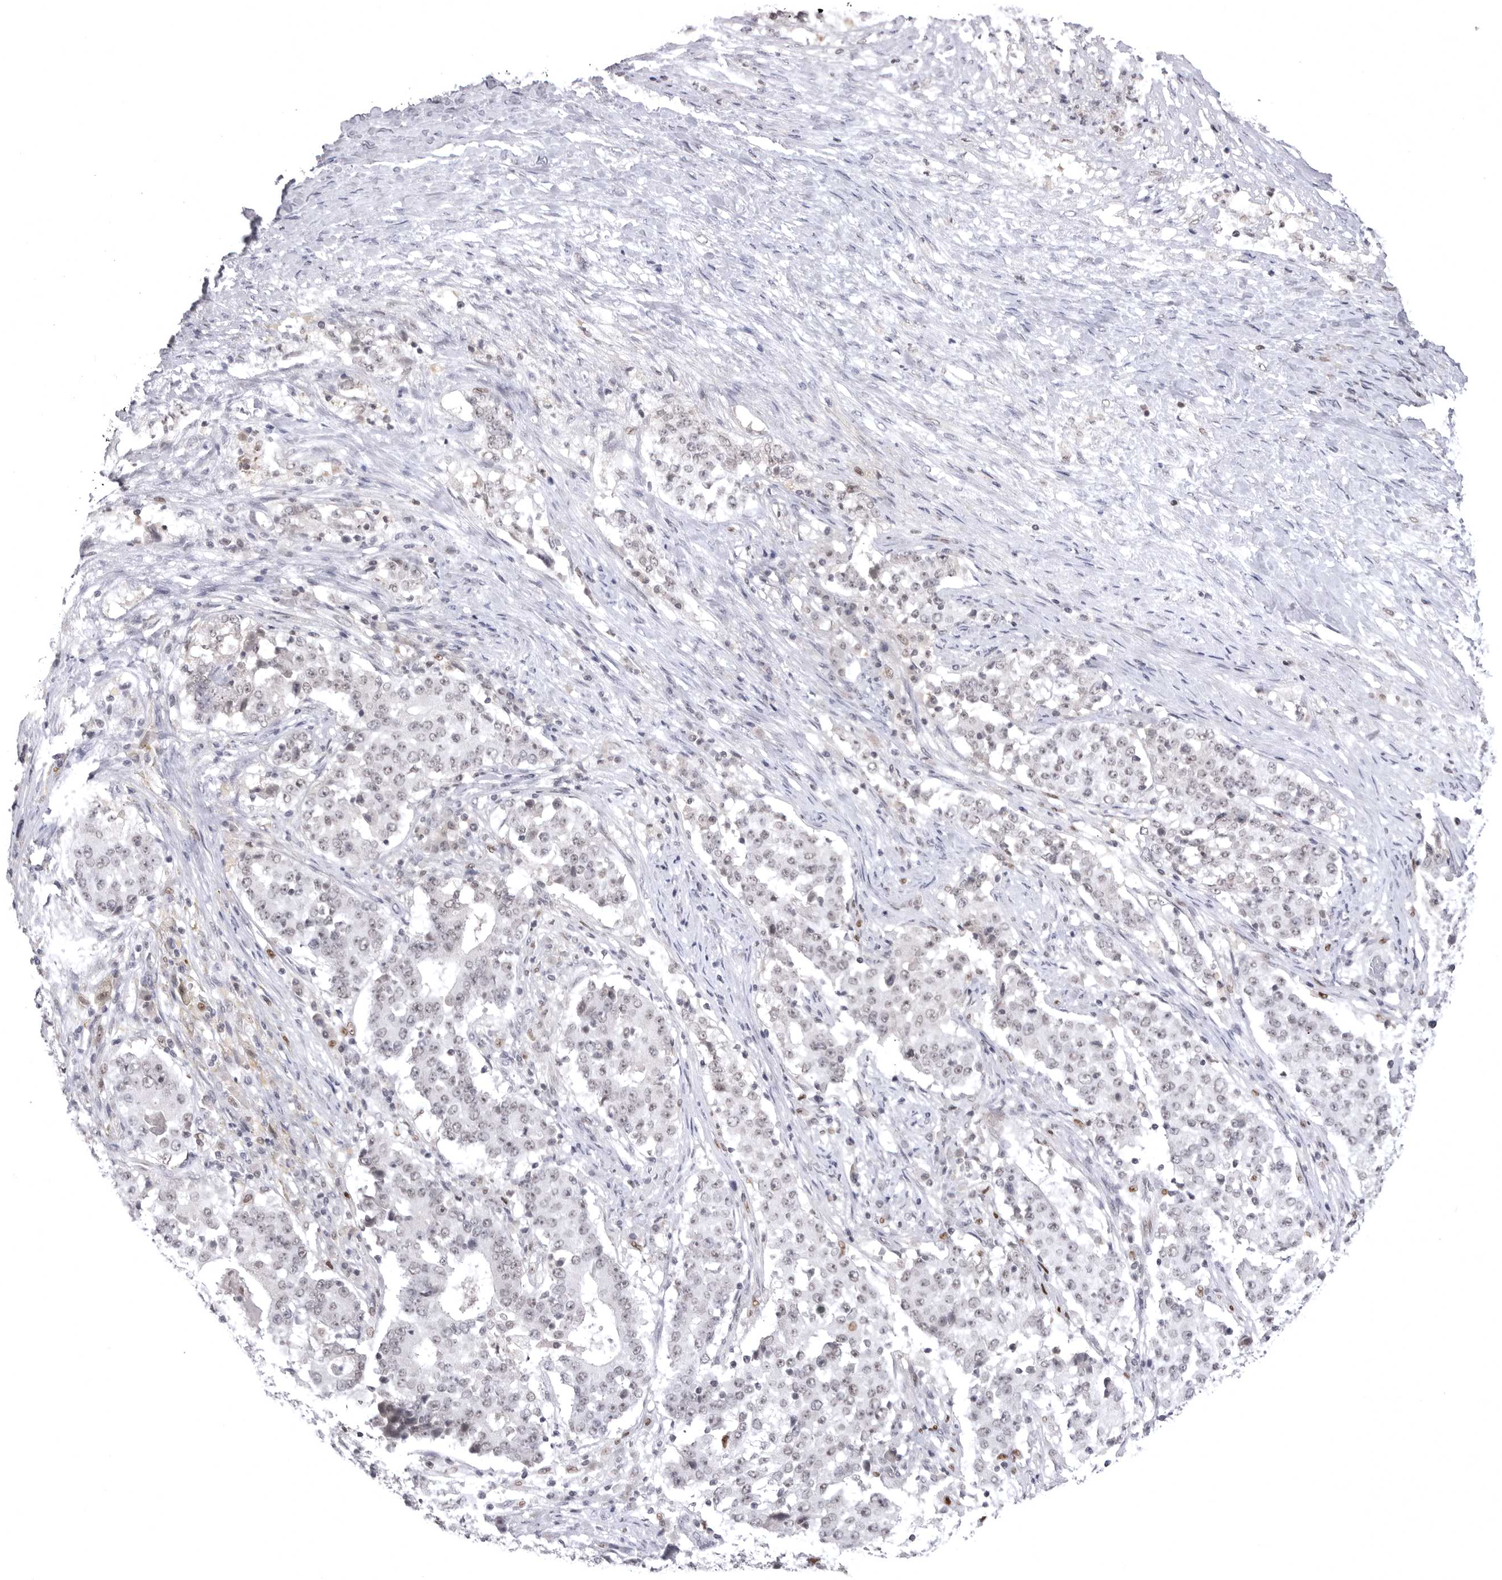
{"staining": {"intensity": "negative", "quantity": "none", "location": "none"}, "tissue": "stomach cancer", "cell_type": "Tumor cells", "image_type": "cancer", "snomed": [{"axis": "morphology", "description": "Adenocarcinoma, NOS"}, {"axis": "topography", "description": "Stomach"}], "caption": "This is an immunohistochemistry micrograph of stomach cancer (adenocarcinoma). There is no staining in tumor cells.", "gene": "PTK2B", "patient": {"sex": "male", "age": 59}}